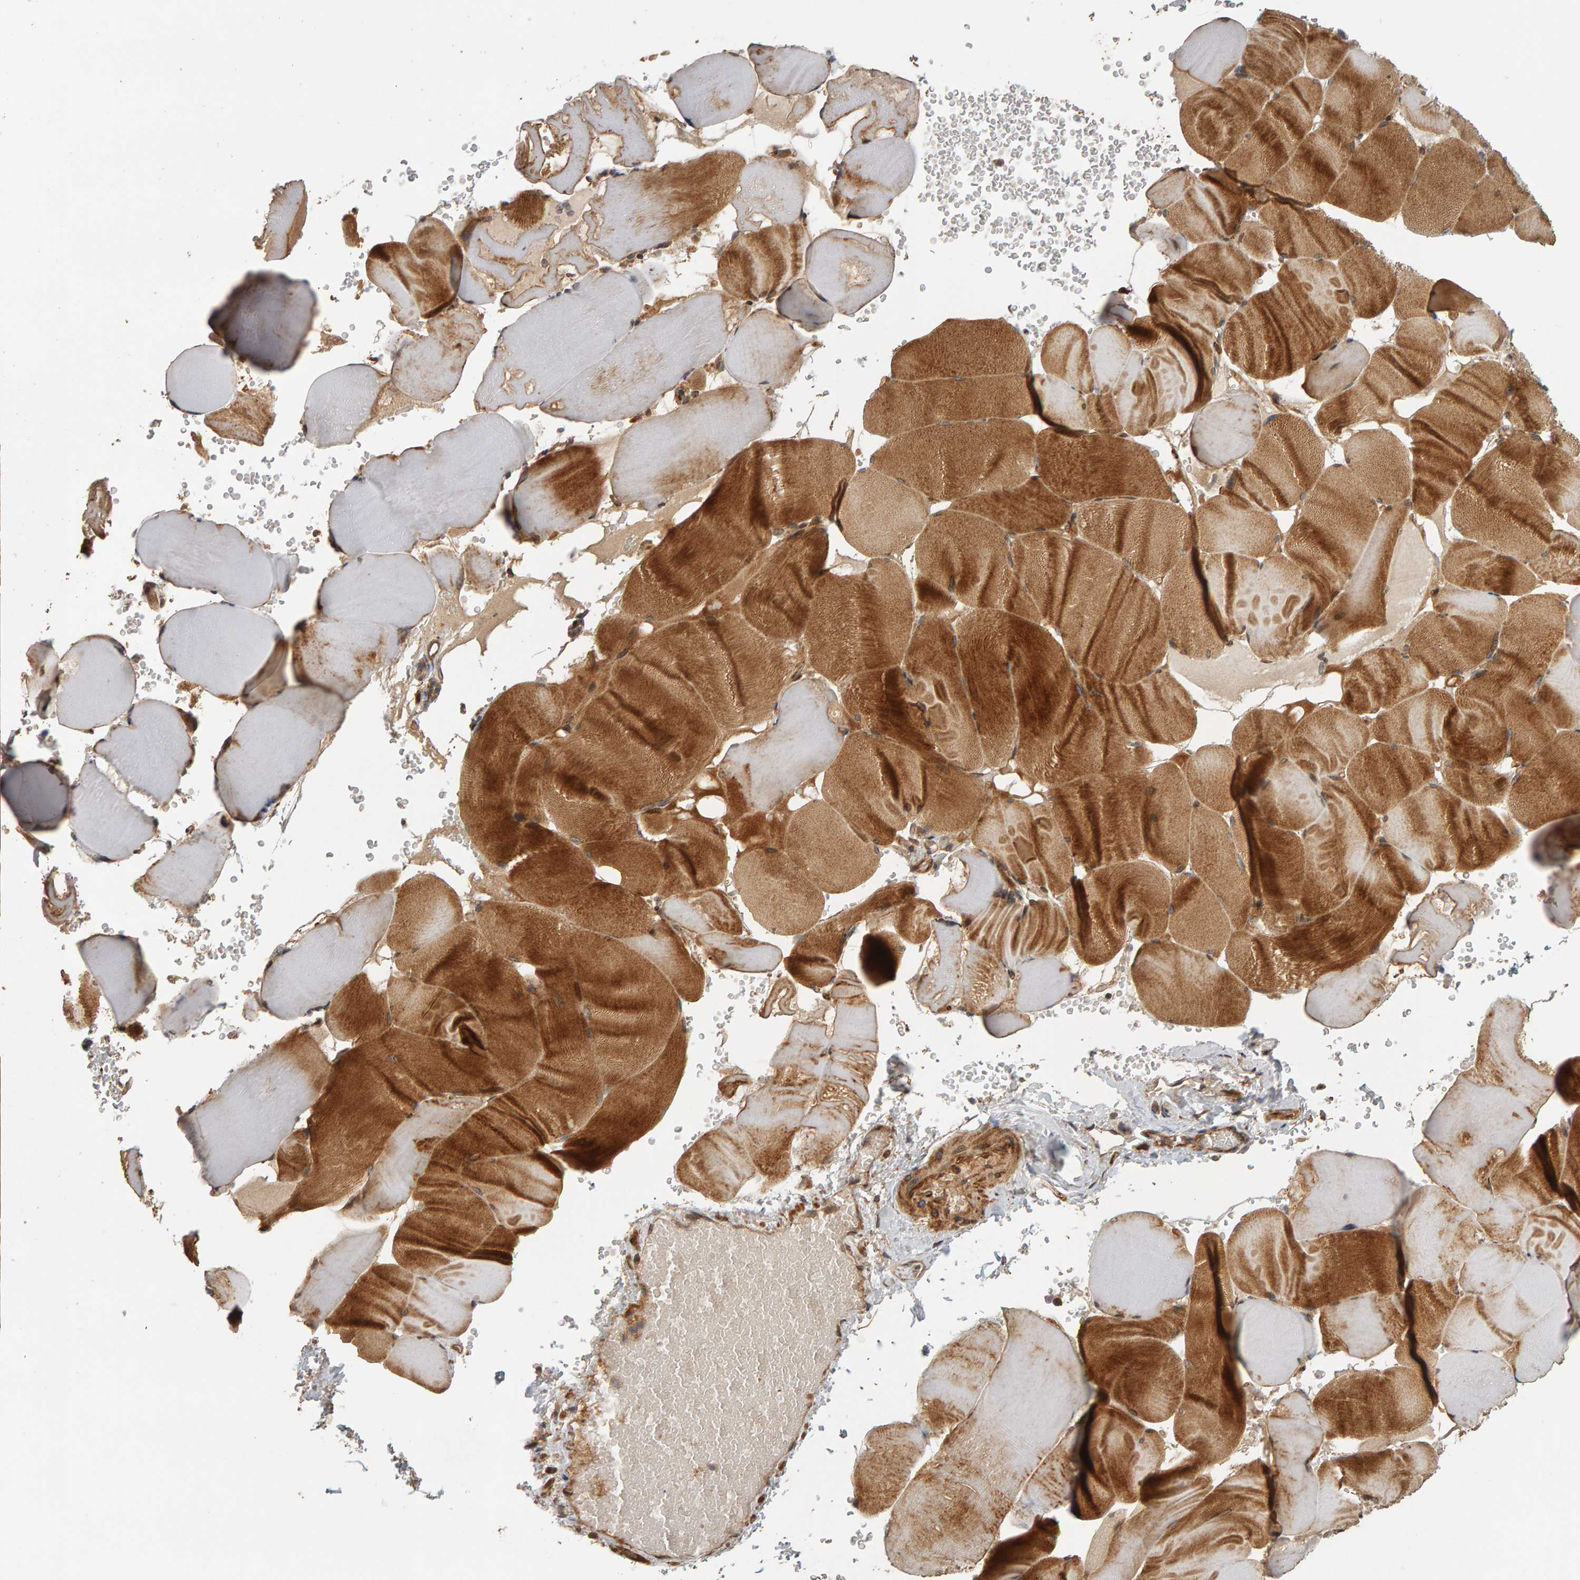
{"staining": {"intensity": "moderate", "quantity": ">75%", "location": "cytoplasmic/membranous"}, "tissue": "skeletal muscle", "cell_type": "Myocytes", "image_type": "normal", "snomed": [{"axis": "morphology", "description": "Normal tissue, NOS"}, {"axis": "topography", "description": "Skeletal muscle"}], "caption": "A histopathology image of skeletal muscle stained for a protein demonstrates moderate cytoplasmic/membranous brown staining in myocytes. The staining was performed using DAB, with brown indicating positive protein expression. Nuclei are stained blue with hematoxylin.", "gene": "ZFAND1", "patient": {"sex": "male", "age": 62}}